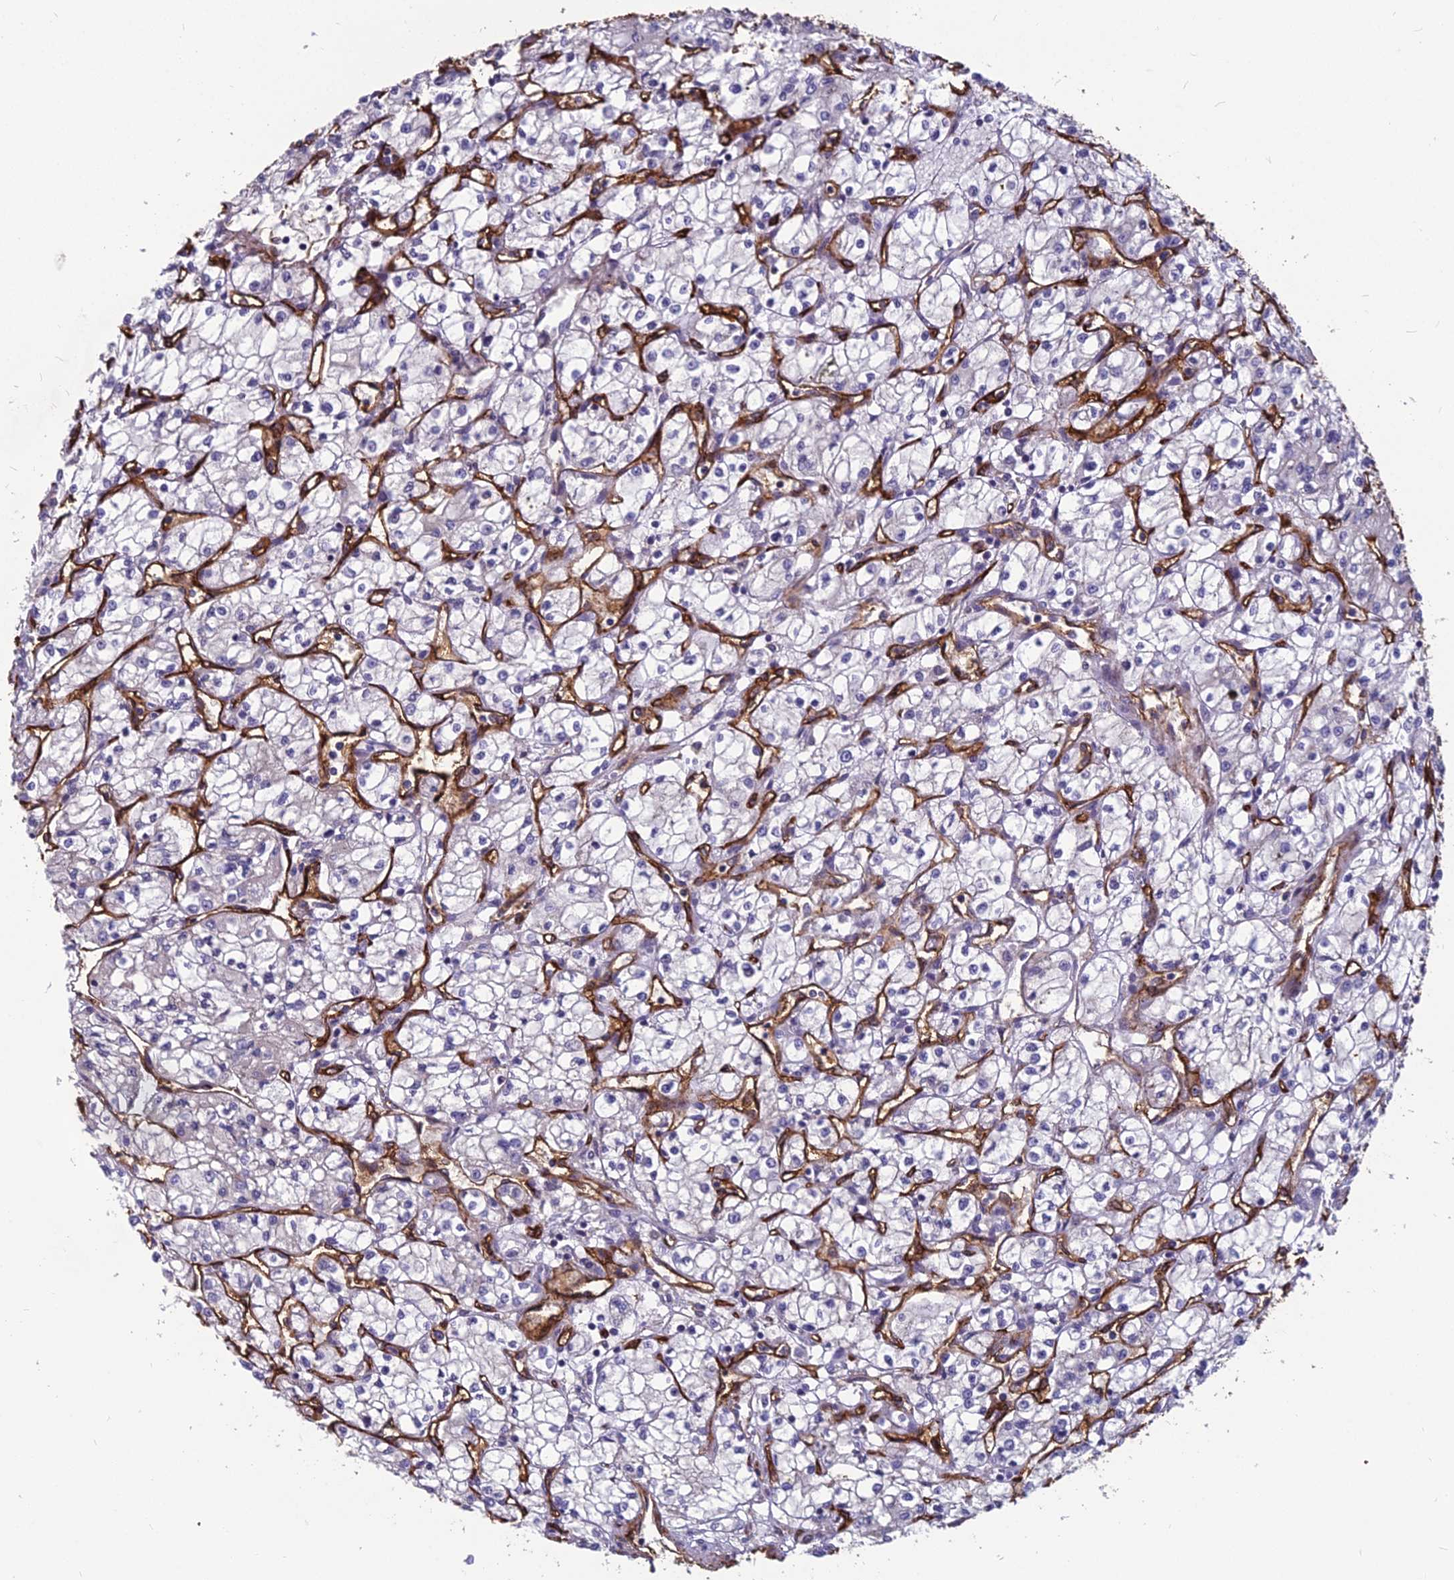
{"staining": {"intensity": "negative", "quantity": "none", "location": "none"}, "tissue": "renal cancer", "cell_type": "Tumor cells", "image_type": "cancer", "snomed": [{"axis": "morphology", "description": "Adenocarcinoma, NOS"}, {"axis": "topography", "description": "Kidney"}], "caption": "This is a image of immunohistochemistry (IHC) staining of adenocarcinoma (renal), which shows no positivity in tumor cells.", "gene": "TSPAN15", "patient": {"sex": "male", "age": 59}}